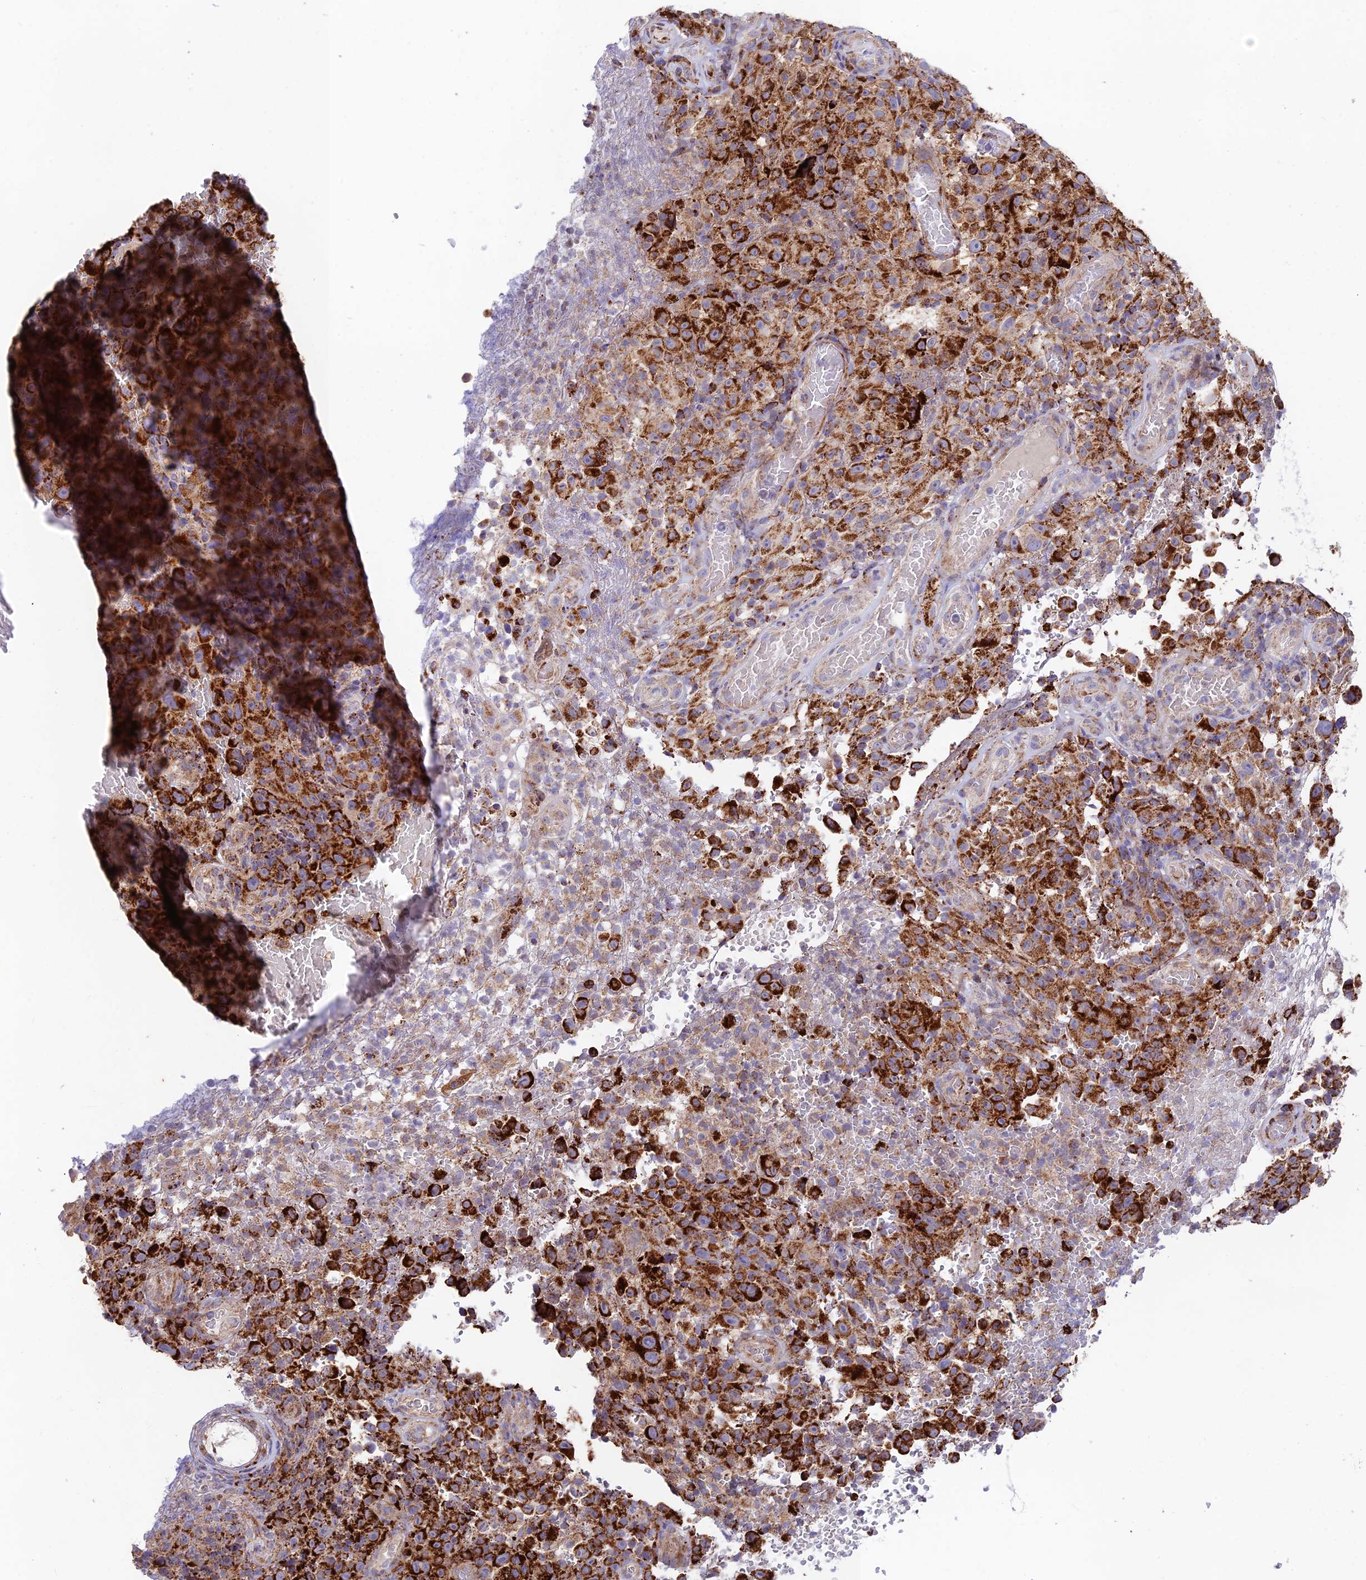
{"staining": {"intensity": "strong", "quantity": ">75%", "location": "cytoplasmic/membranous"}, "tissue": "melanoma", "cell_type": "Tumor cells", "image_type": "cancer", "snomed": [{"axis": "morphology", "description": "Malignant melanoma, NOS"}, {"axis": "topography", "description": "Skin"}], "caption": "Malignant melanoma stained for a protein (brown) exhibits strong cytoplasmic/membranous positive staining in about >75% of tumor cells.", "gene": "KHDC3L", "patient": {"sex": "female", "age": 82}}